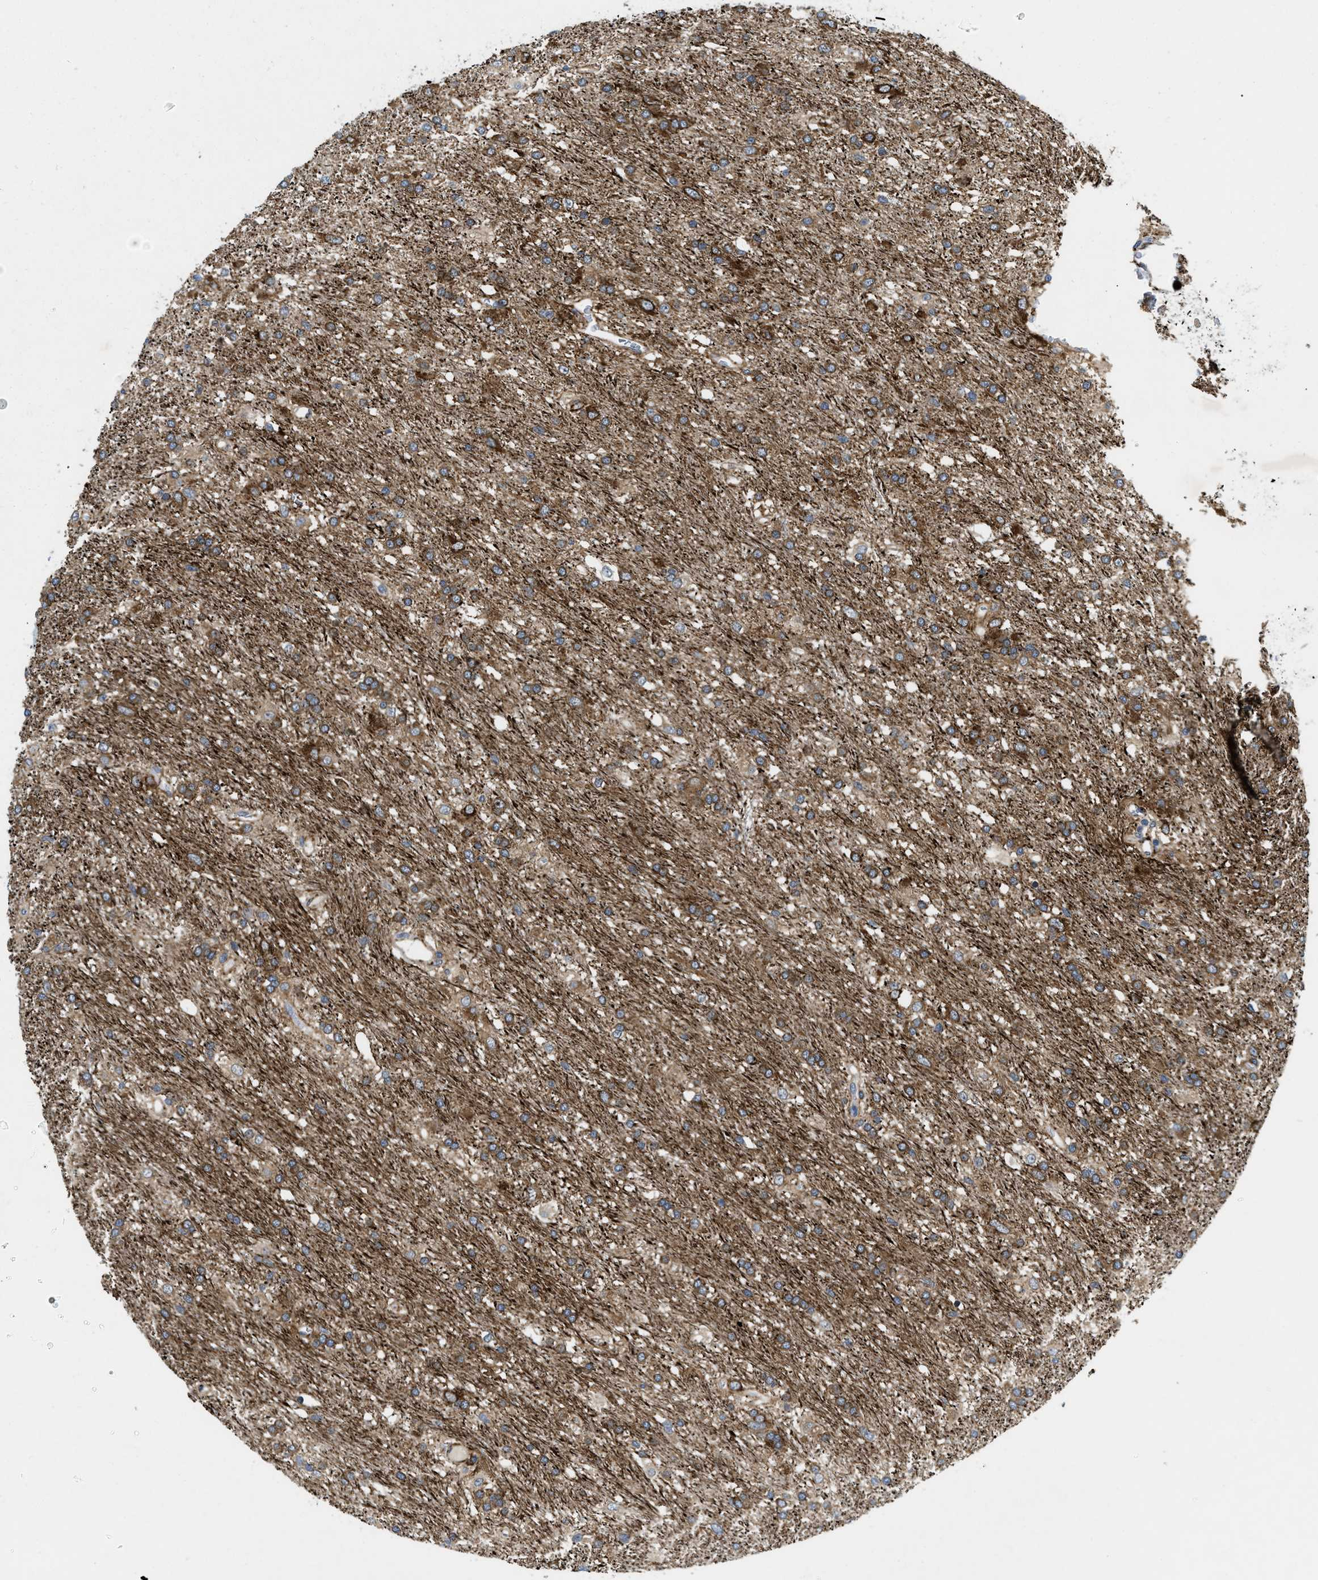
{"staining": {"intensity": "moderate", "quantity": ">75%", "location": "cytoplasmic/membranous"}, "tissue": "glioma", "cell_type": "Tumor cells", "image_type": "cancer", "snomed": [{"axis": "morphology", "description": "Glioma, malignant, Low grade"}, {"axis": "topography", "description": "Brain"}], "caption": "Moderate cytoplasmic/membranous protein expression is identified in about >75% of tumor cells in malignant glioma (low-grade).", "gene": "ZNF599", "patient": {"sex": "male", "age": 77}}